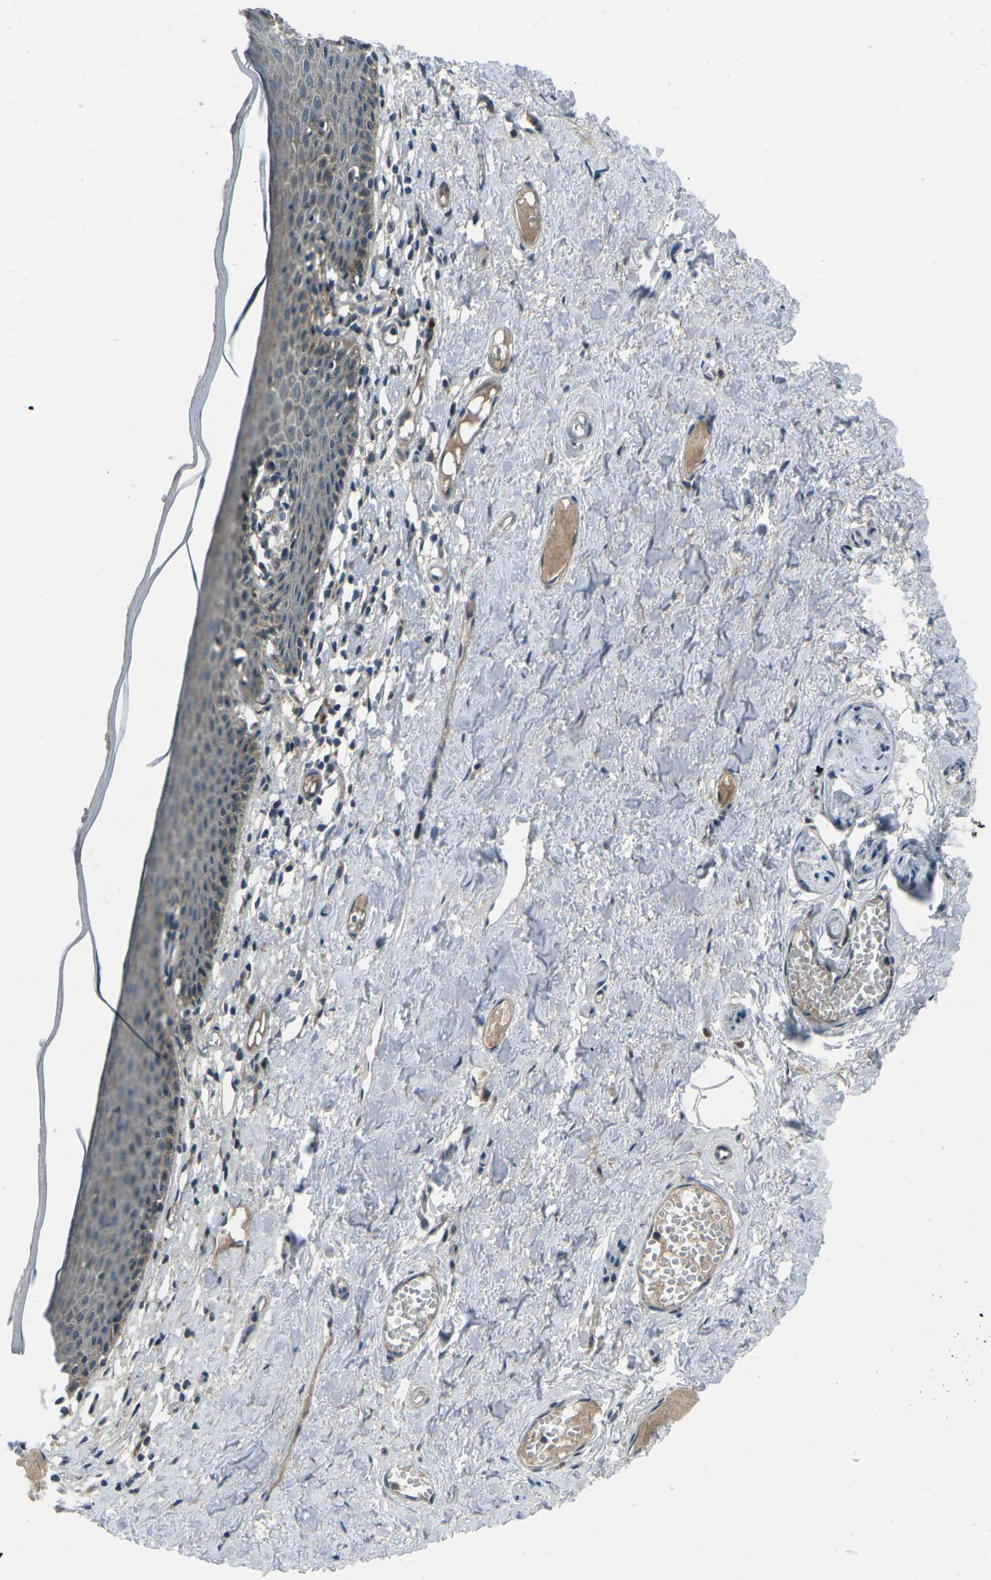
{"staining": {"intensity": "moderate", "quantity": "25%-75%", "location": "cytoplasmic/membranous"}, "tissue": "skin", "cell_type": "Epidermal cells", "image_type": "normal", "snomed": [{"axis": "morphology", "description": "Normal tissue, NOS"}, {"axis": "topography", "description": "Adipose tissue"}, {"axis": "topography", "description": "Vascular tissue"}, {"axis": "topography", "description": "Anal"}, {"axis": "topography", "description": "Peripheral nerve tissue"}], "caption": "Skin stained with a brown dye reveals moderate cytoplasmic/membranous positive staining in approximately 25%-75% of epidermal cells.", "gene": "CDK16", "patient": {"sex": "female", "age": 54}}